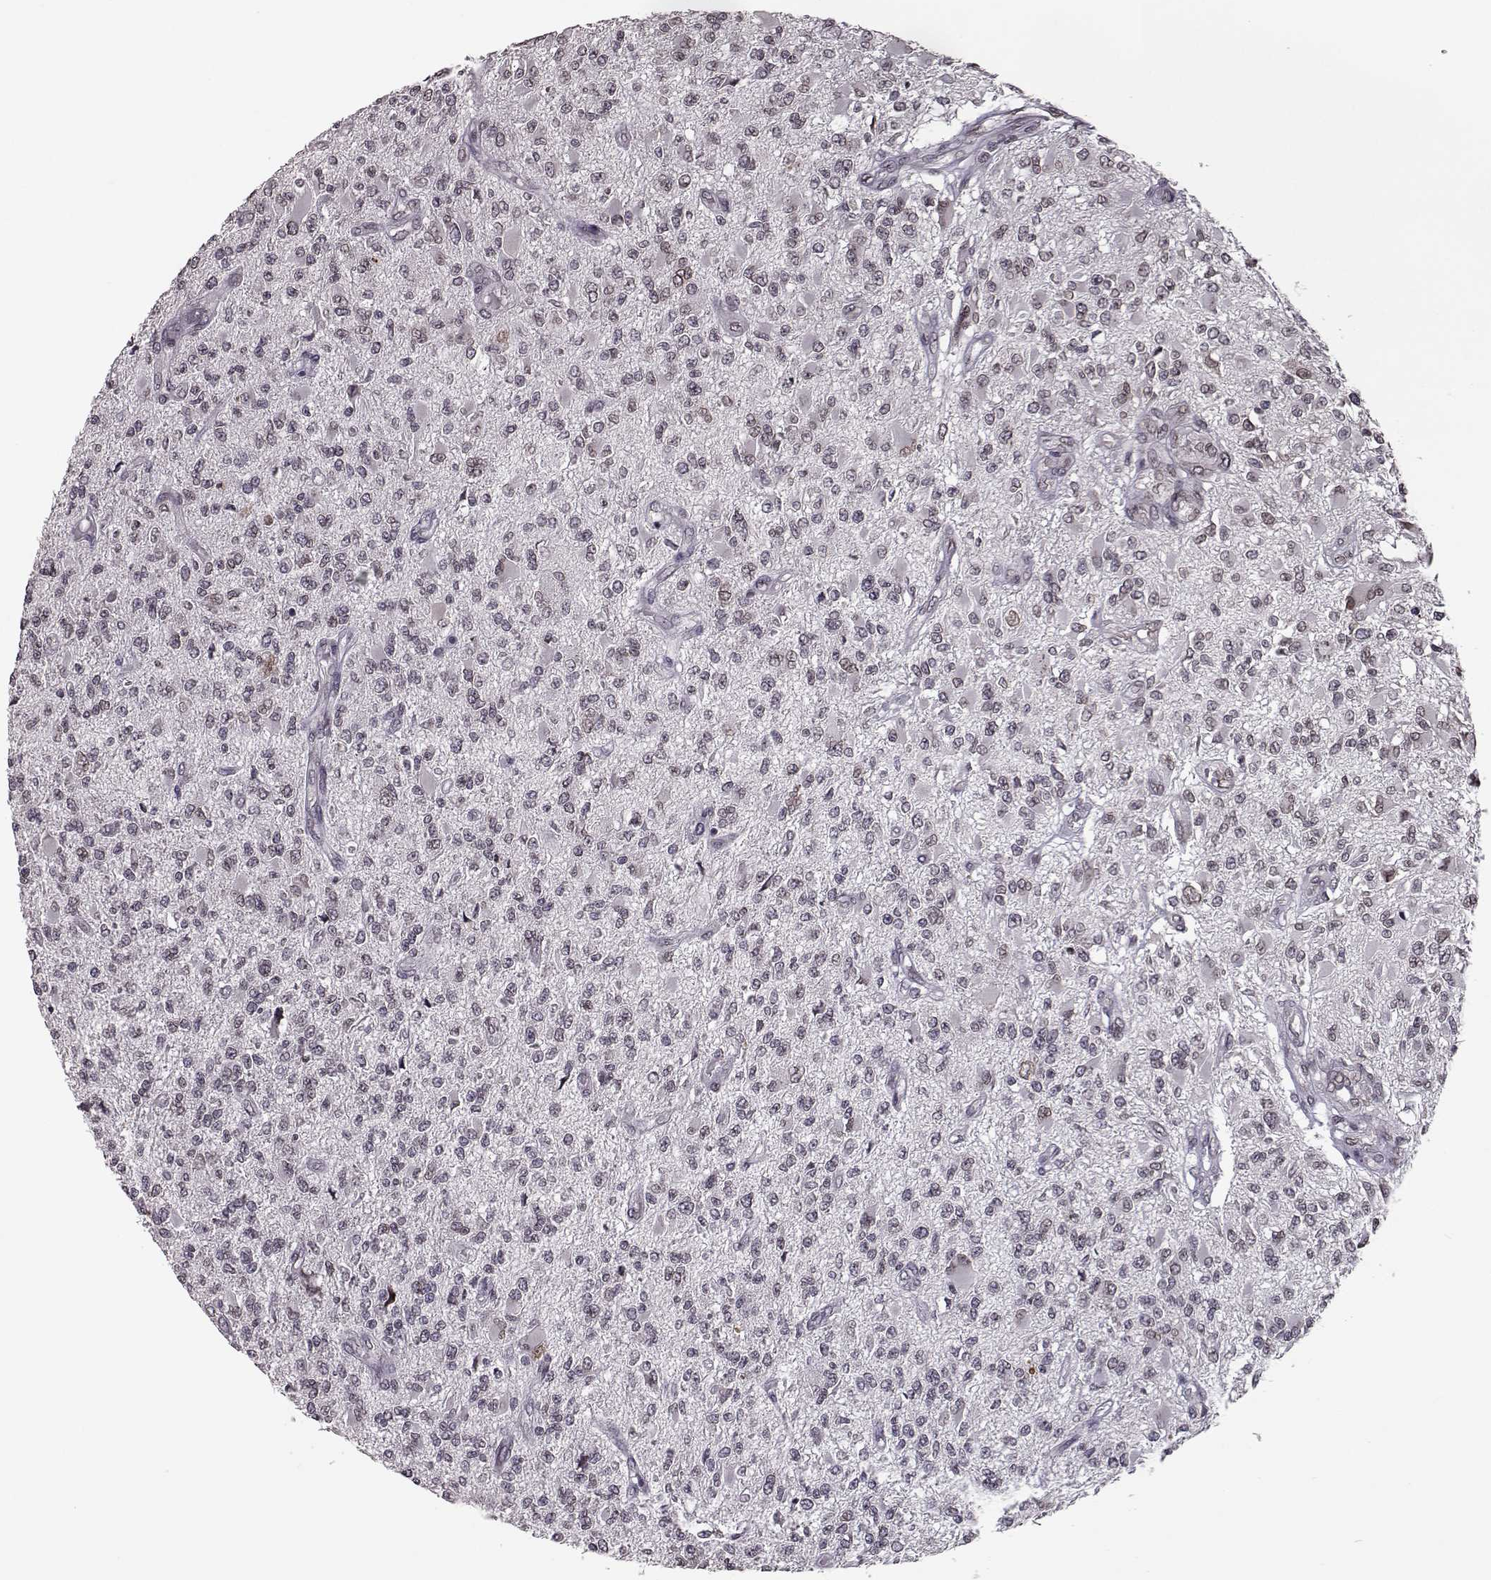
{"staining": {"intensity": "negative", "quantity": "none", "location": "none"}, "tissue": "glioma", "cell_type": "Tumor cells", "image_type": "cancer", "snomed": [{"axis": "morphology", "description": "Glioma, malignant, High grade"}, {"axis": "topography", "description": "Brain"}], "caption": "IHC of glioma shows no expression in tumor cells. (Brightfield microscopy of DAB immunohistochemistry (IHC) at high magnification).", "gene": "NUP37", "patient": {"sex": "female", "age": 63}}